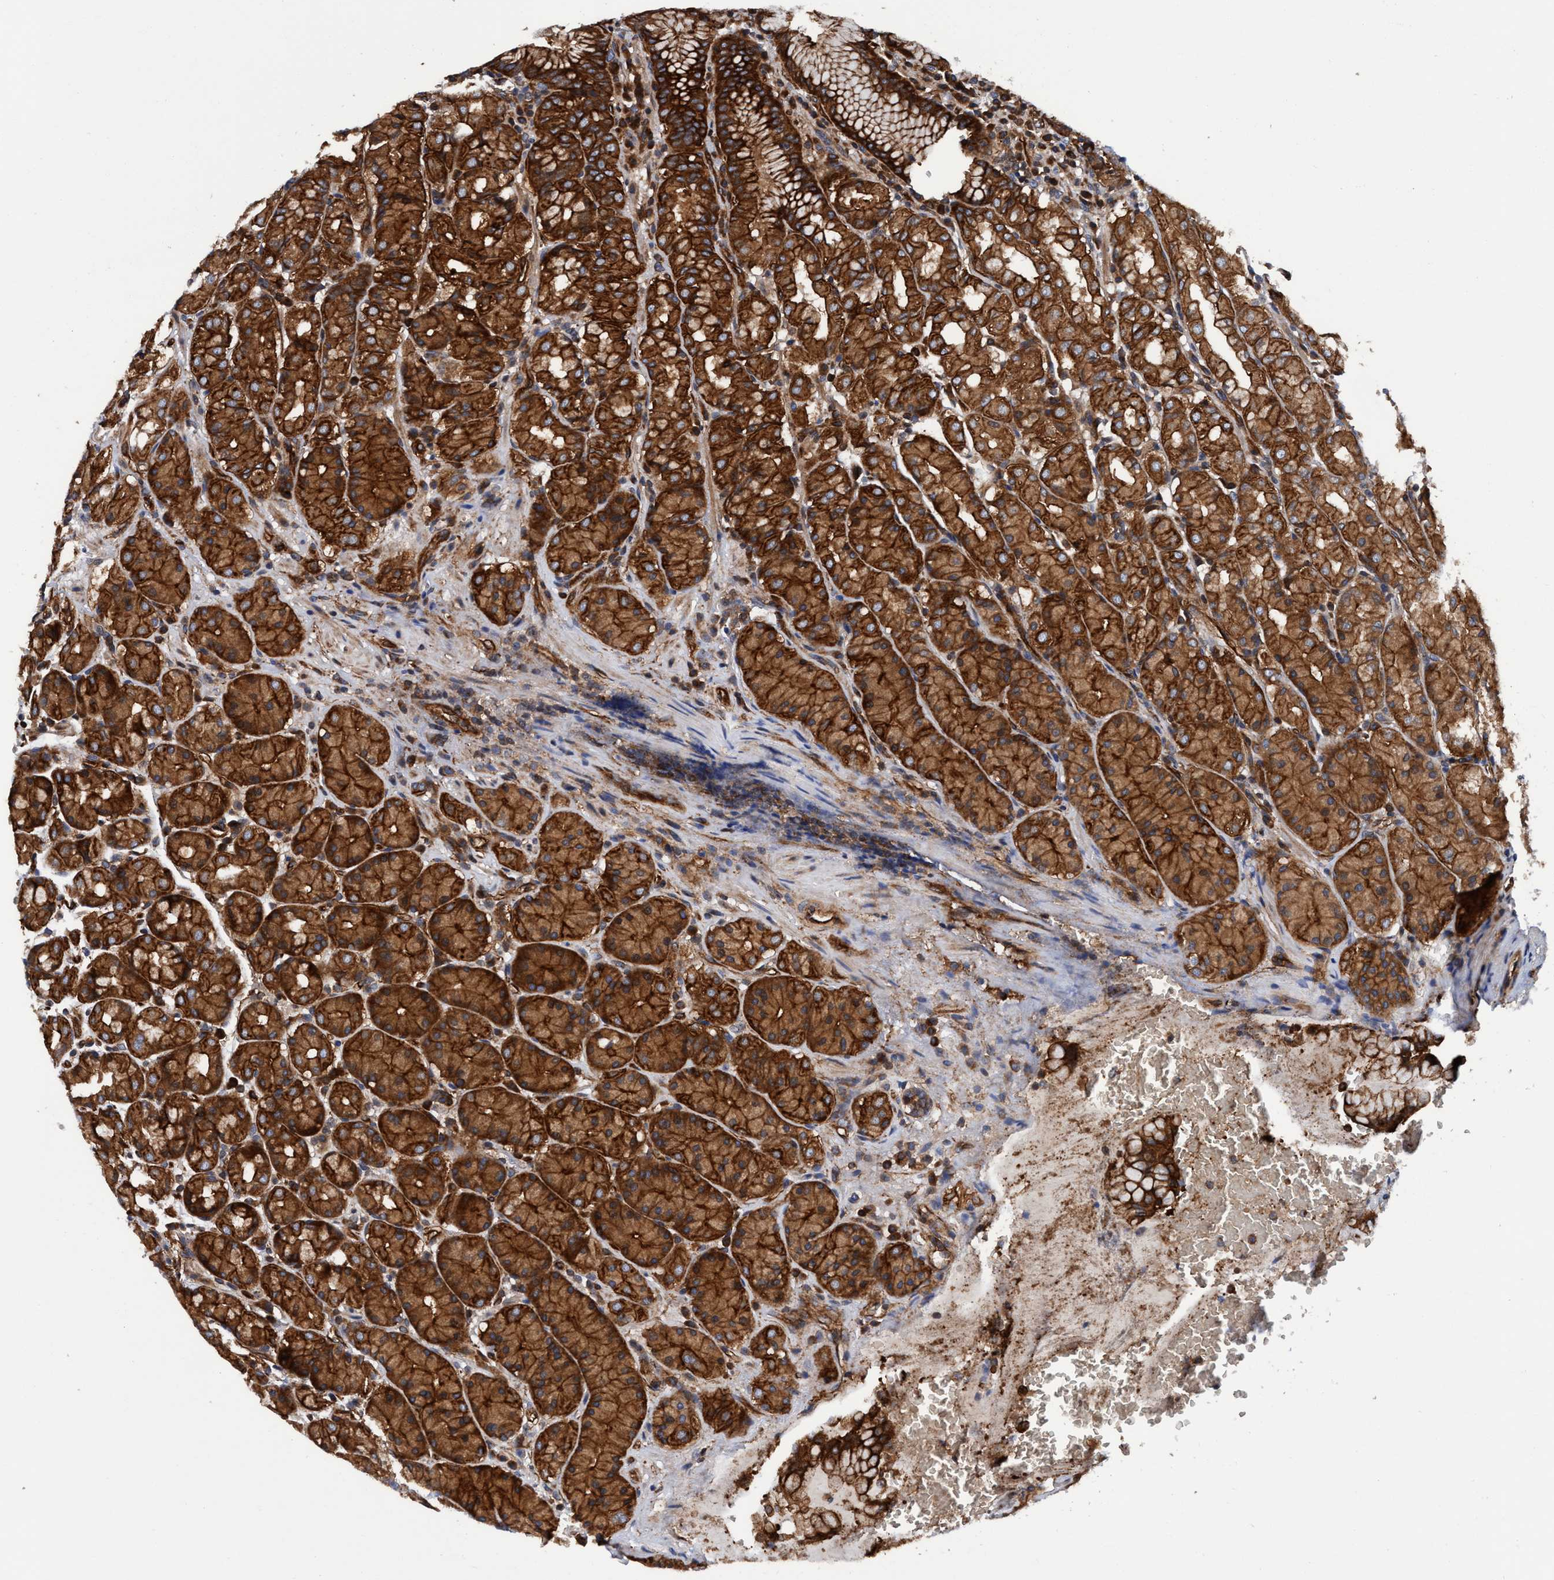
{"staining": {"intensity": "strong", "quantity": ">75%", "location": "cytoplasmic/membranous"}, "tissue": "stomach", "cell_type": "Glandular cells", "image_type": "normal", "snomed": [{"axis": "morphology", "description": "Normal tissue, NOS"}, {"axis": "topography", "description": "Stomach"}, {"axis": "topography", "description": "Stomach, lower"}], "caption": "The photomicrograph demonstrates a brown stain indicating the presence of a protein in the cytoplasmic/membranous of glandular cells in stomach.", "gene": "MCM3AP", "patient": {"sex": "female", "age": 56}}